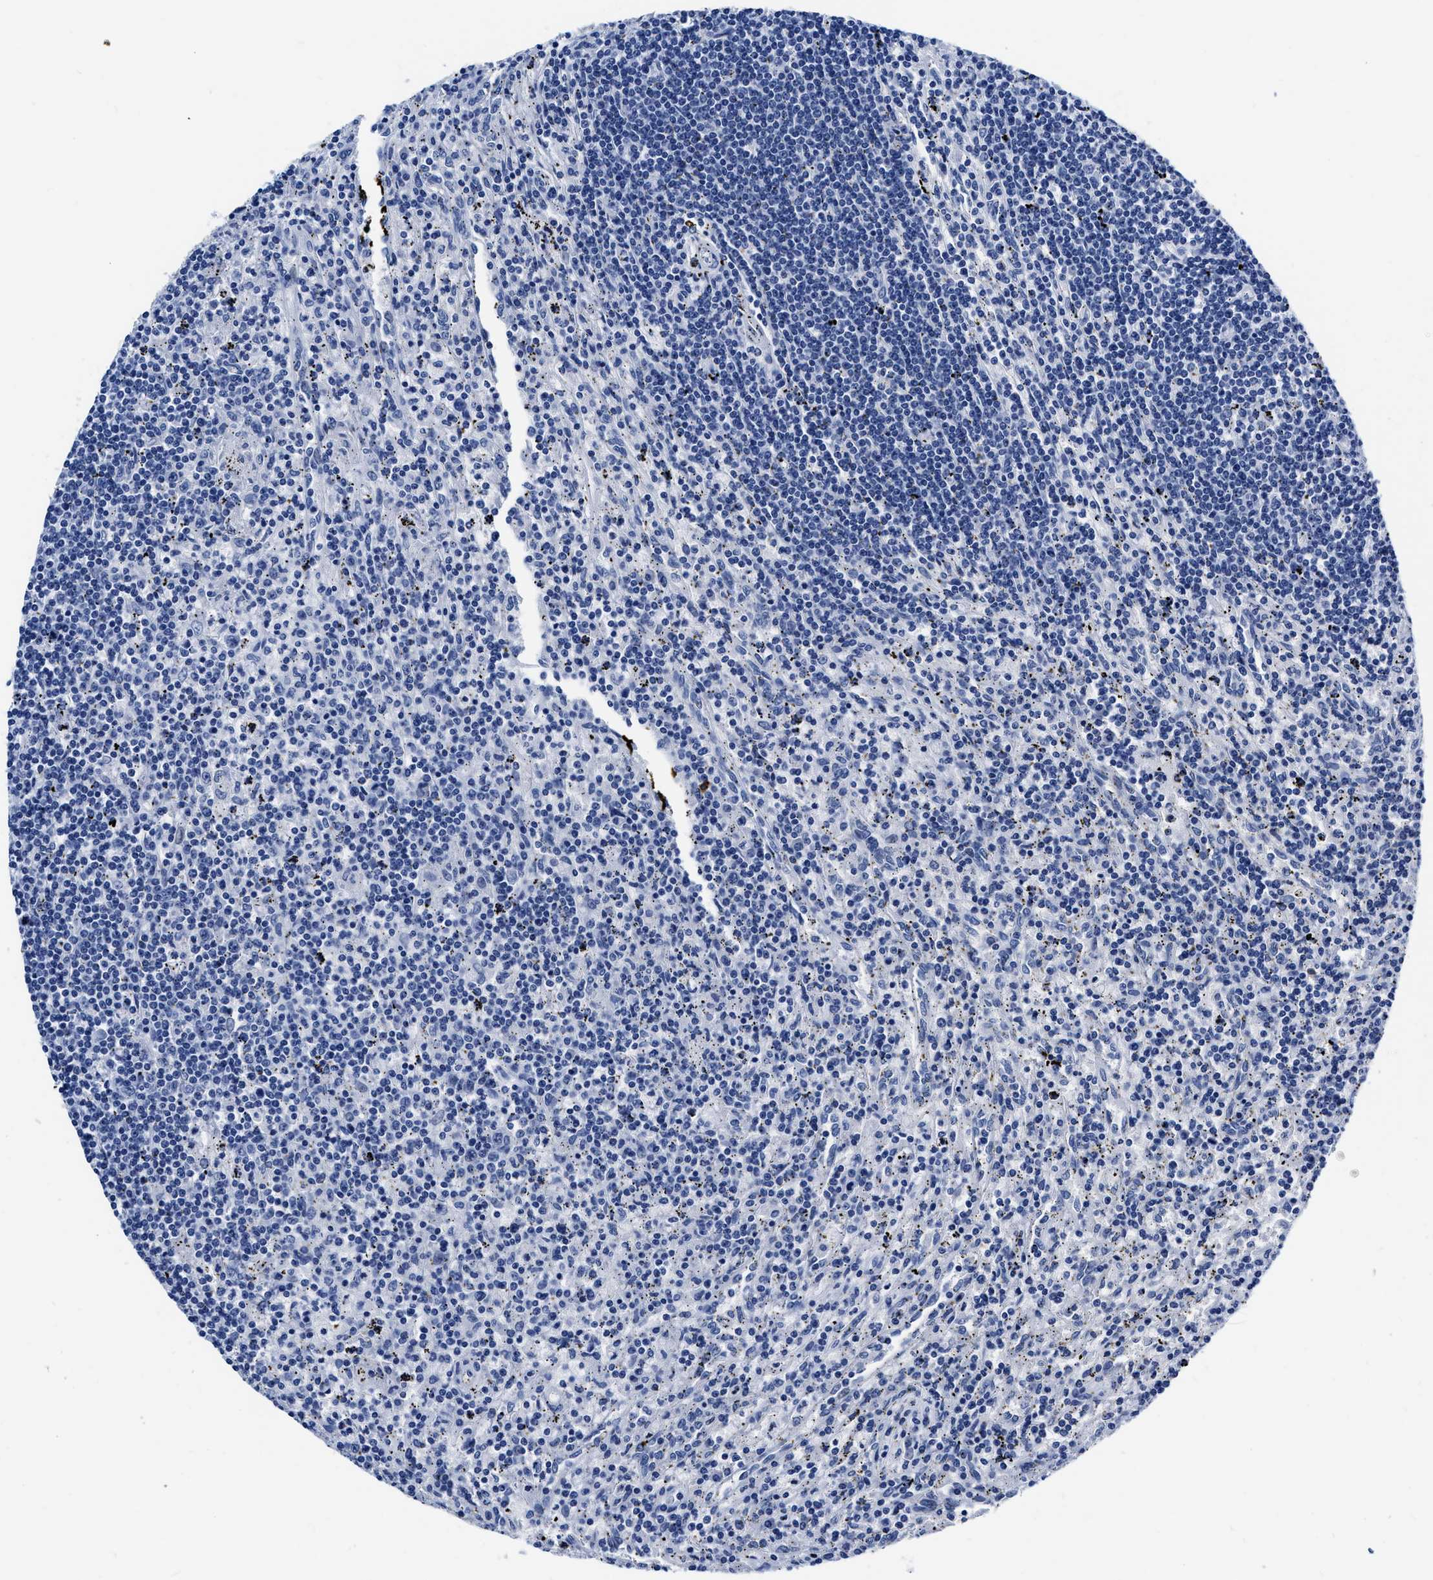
{"staining": {"intensity": "negative", "quantity": "none", "location": "none"}, "tissue": "lymphoma", "cell_type": "Tumor cells", "image_type": "cancer", "snomed": [{"axis": "morphology", "description": "Malignant lymphoma, non-Hodgkin's type, Low grade"}, {"axis": "topography", "description": "Spleen"}], "caption": "The micrograph demonstrates no significant expression in tumor cells of low-grade malignant lymphoma, non-Hodgkin's type. (DAB (3,3'-diaminobenzidine) immunohistochemistry with hematoxylin counter stain).", "gene": "CER1", "patient": {"sex": "male", "age": 76}}